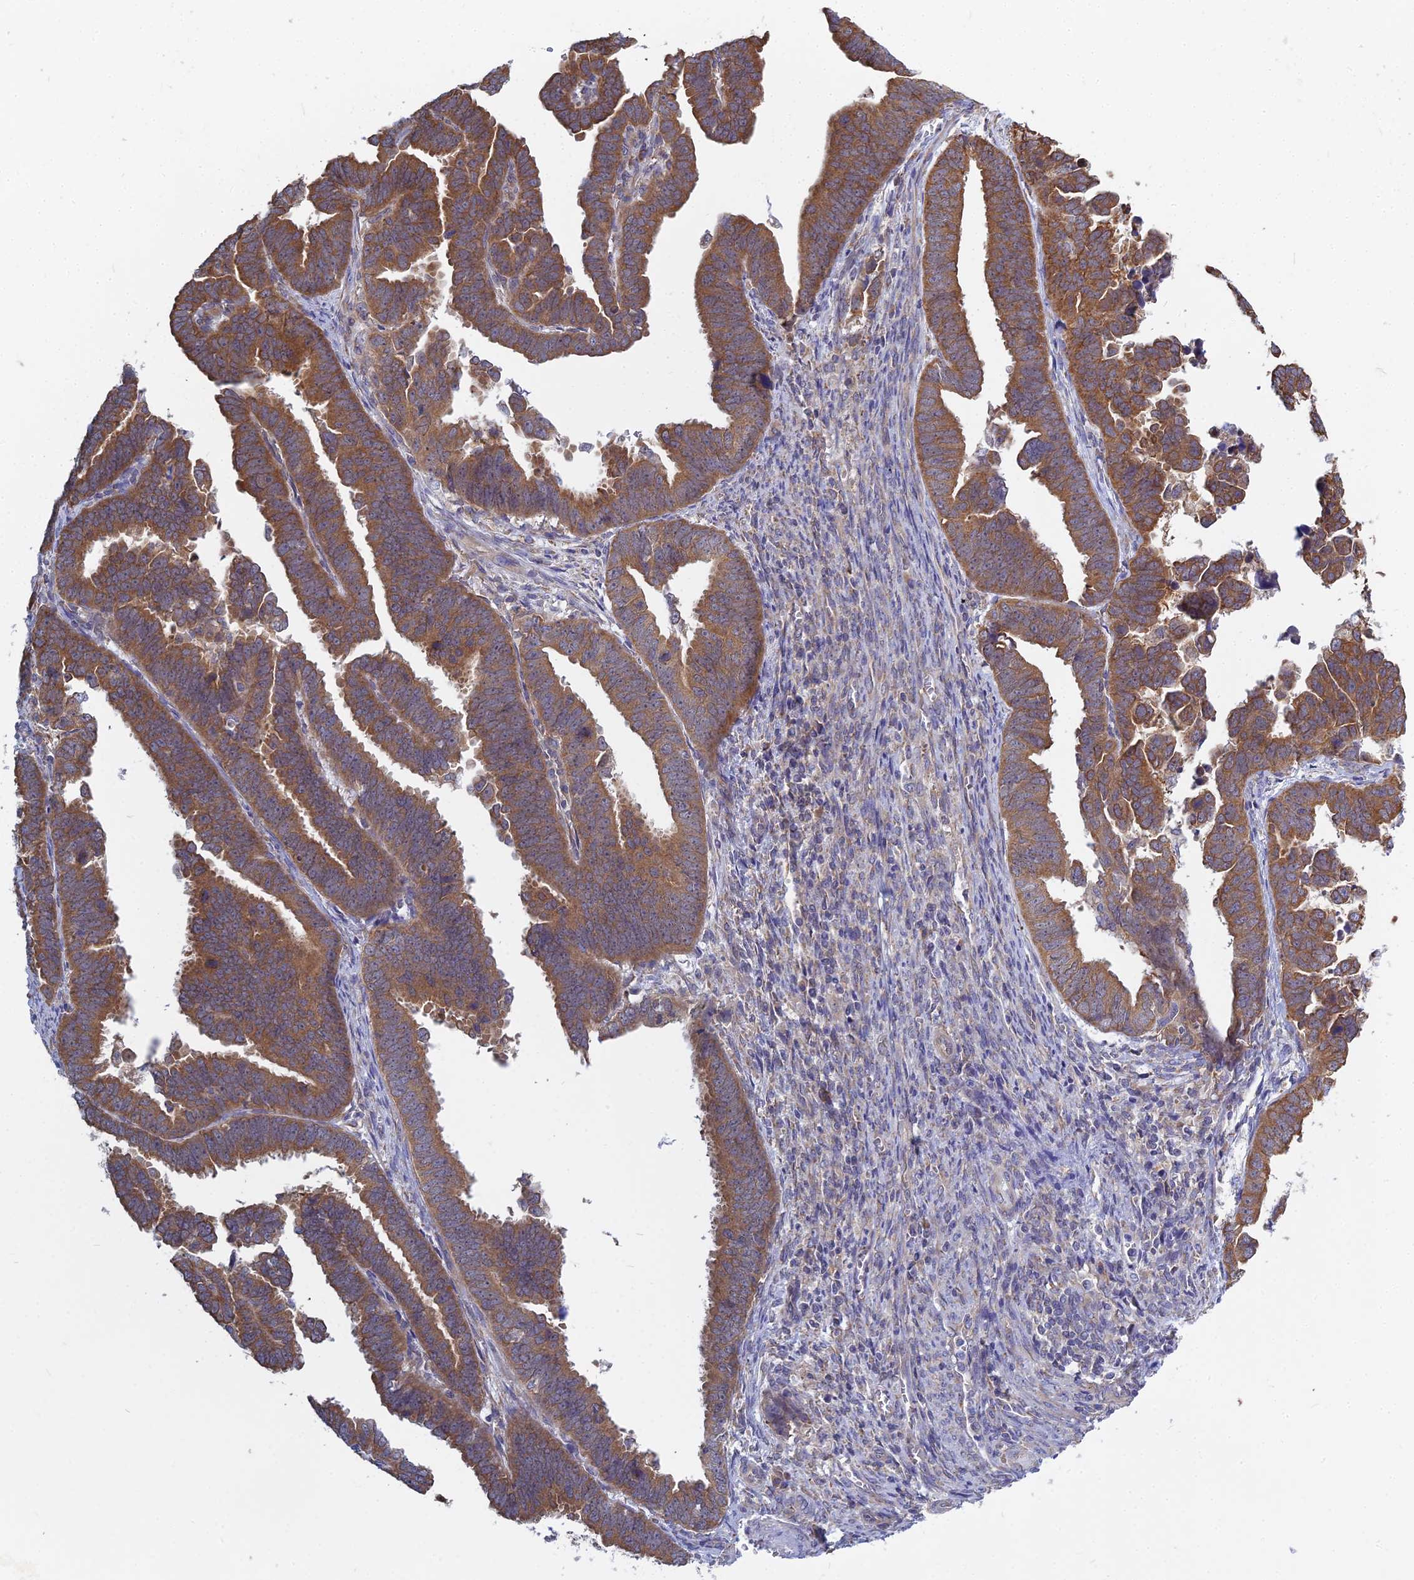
{"staining": {"intensity": "moderate", "quantity": ">75%", "location": "cytoplasmic/membranous"}, "tissue": "endometrial cancer", "cell_type": "Tumor cells", "image_type": "cancer", "snomed": [{"axis": "morphology", "description": "Adenocarcinoma, NOS"}, {"axis": "topography", "description": "Endometrium"}], "caption": "Immunohistochemistry micrograph of endometrial cancer (adenocarcinoma) stained for a protein (brown), which shows medium levels of moderate cytoplasmic/membranous positivity in about >75% of tumor cells.", "gene": "KIAA1143", "patient": {"sex": "female", "age": 75}}